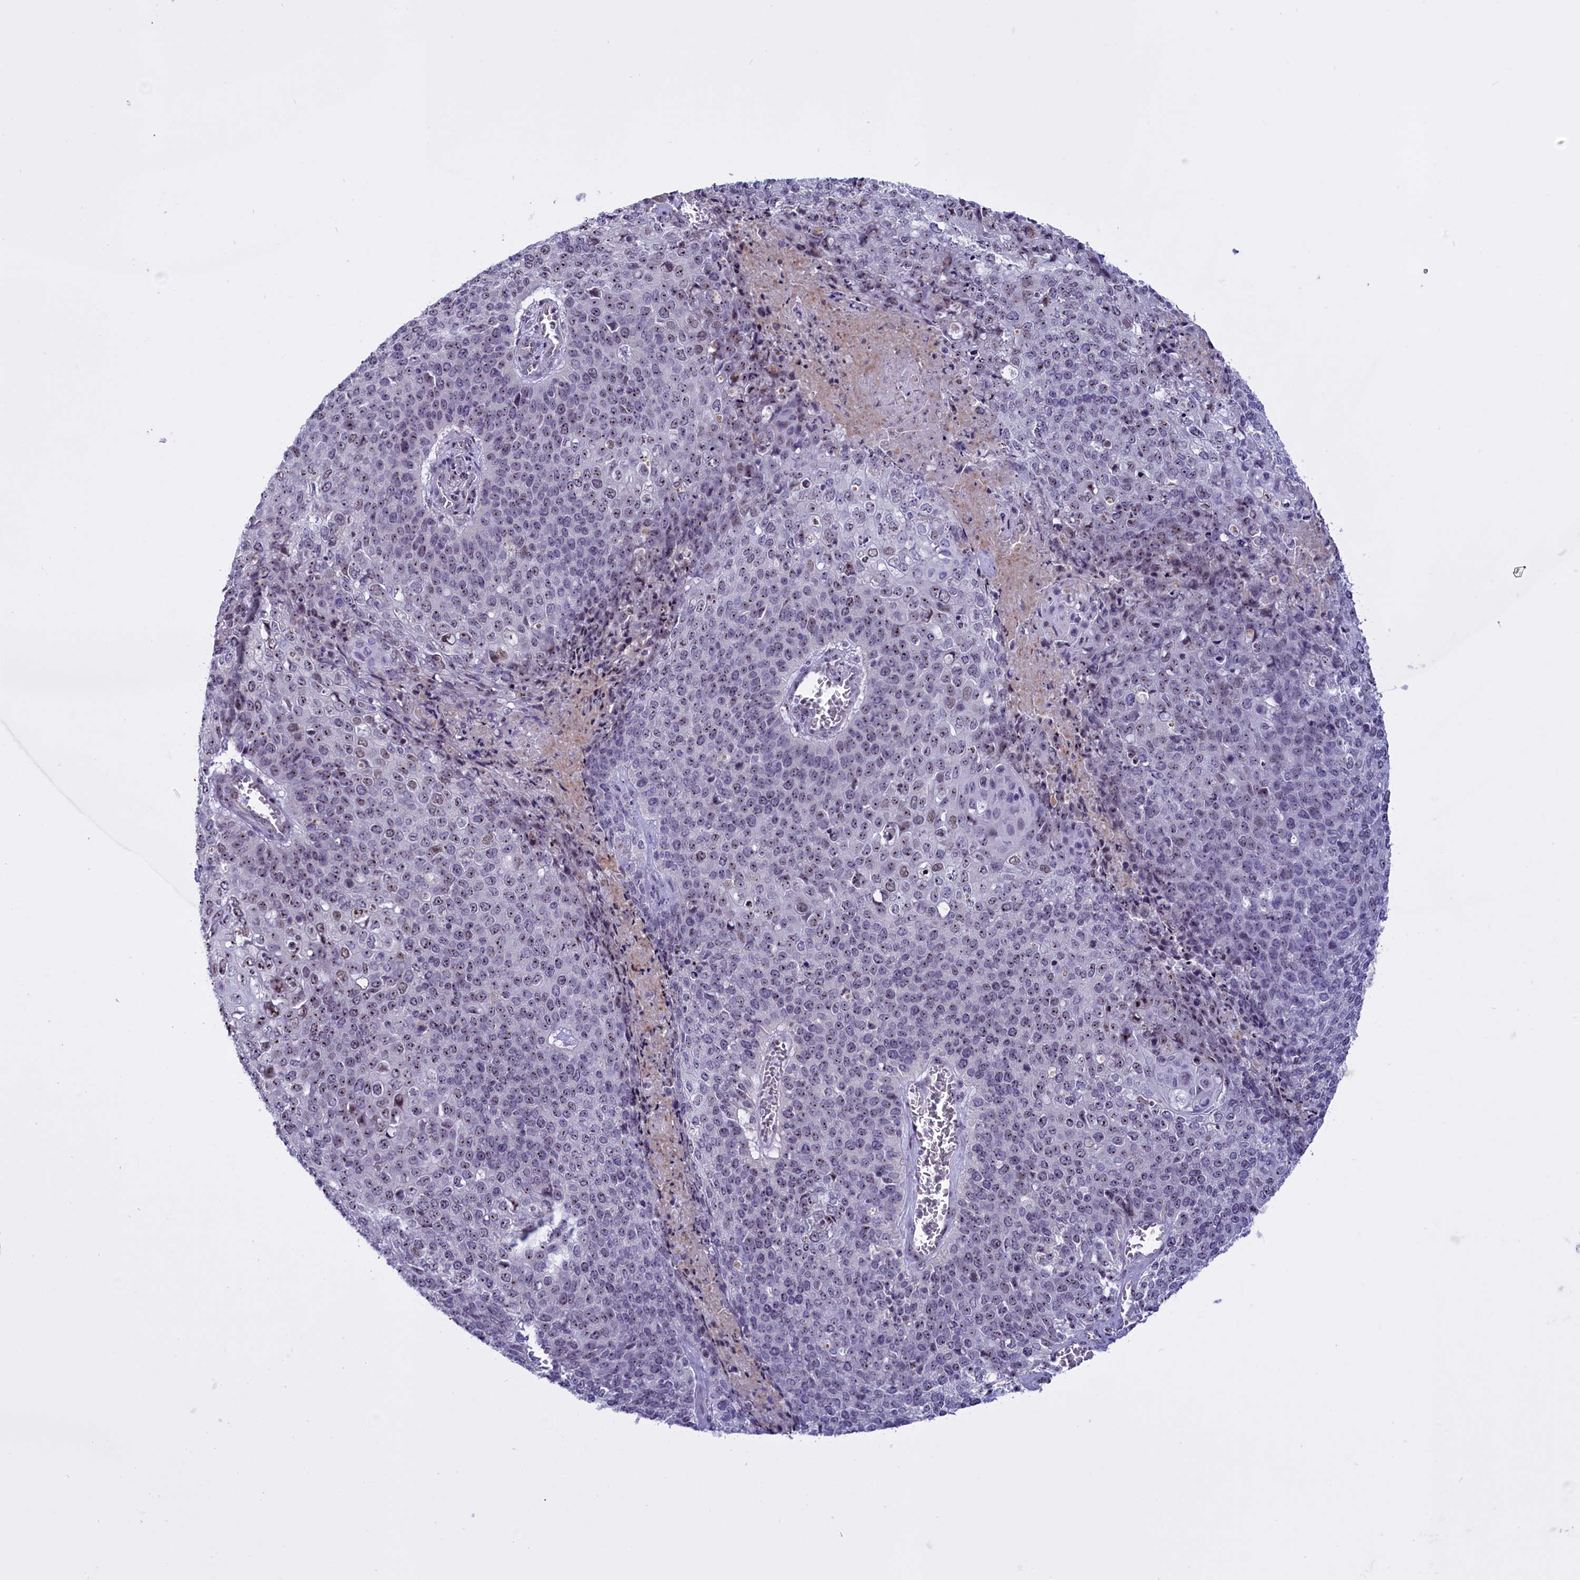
{"staining": {"intensity": "moderate", "quantity": "<25%", "location": "nuclear"}, "tissue": "cervical cancer", "cell_type": "Tumor cells", "image_type": "cancer", "snomed": [{"axis": "morphology", "description": "Squamous cell carcinoma, NOS"}, {"axis": "topography", "description": "Cervix"}], "caption": "Immunohistochemical staining of human cervical cancer (squamous cell carcinoma) displays low levels of moderate nuclear protein positivity in about <25% of tumor cells.", "gene": "TBL3", "patient": {"sex": "female", "age": 39}}